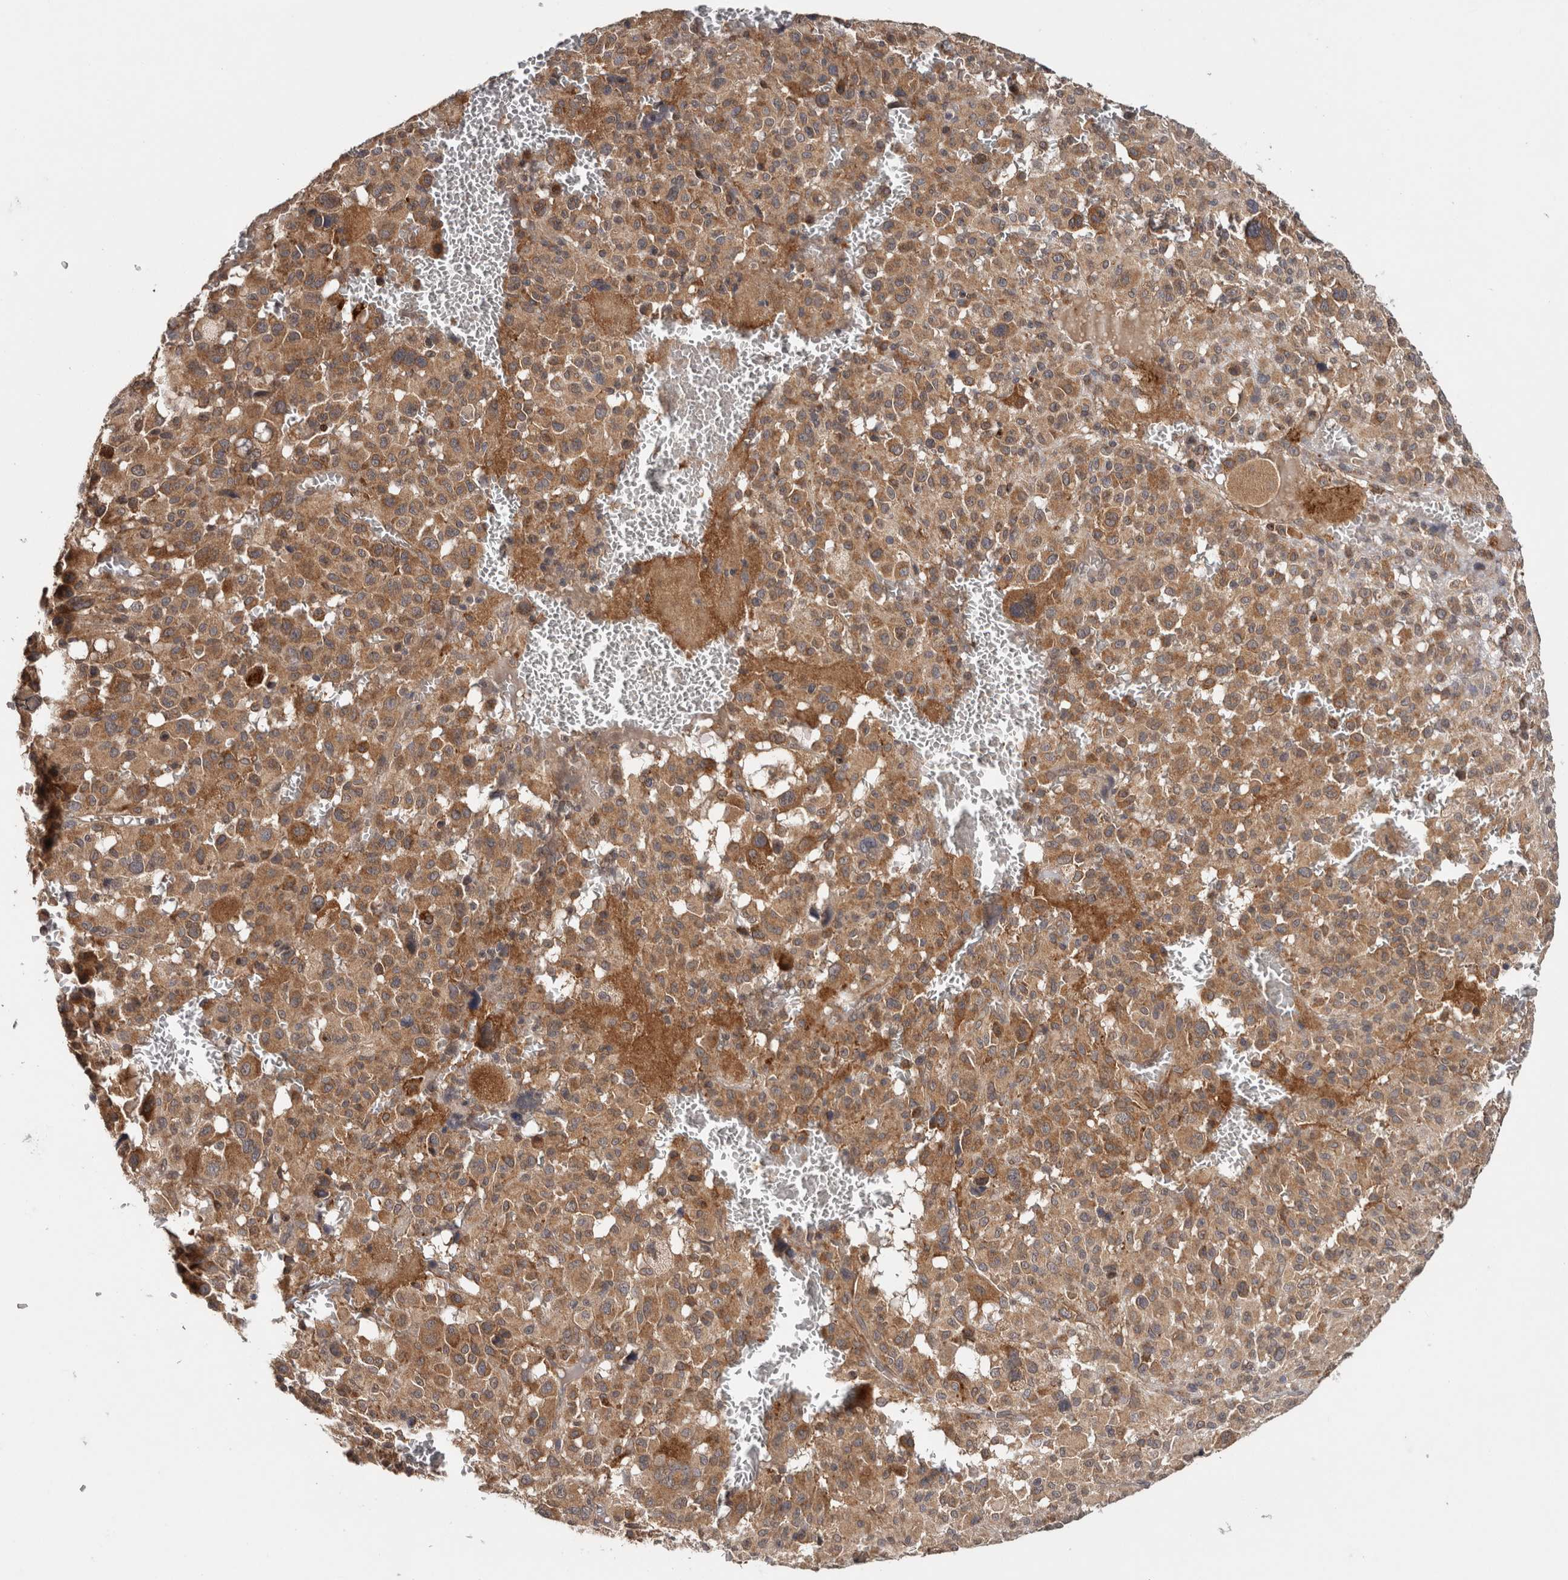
{"staining": {"intensity": "moderate", "quantity": ">75%", "location": "cytoplasmic/membranous"}, "tissue": "melanoma", "cell_type": "Tumor cells", "image_type": "cancer", "snomed": [{"axis": "morphology", "description": "Malignant melanoma, Metastatic site"}, {"axis": "topography", "description": "Skin"}], "caption": "Immunohistochemistry (IHC) histopathology image of neoplastic tissue: melanoma stained using immunohistochemistry displays medium levels of moderate protein expression localized specifically in the cytoplasmic/membranous of tumor cells, appearing as a cytoplasmic/membranous brown color.", "gene": "HMOX2", "patient": {"sex": "female", "age": 74}}